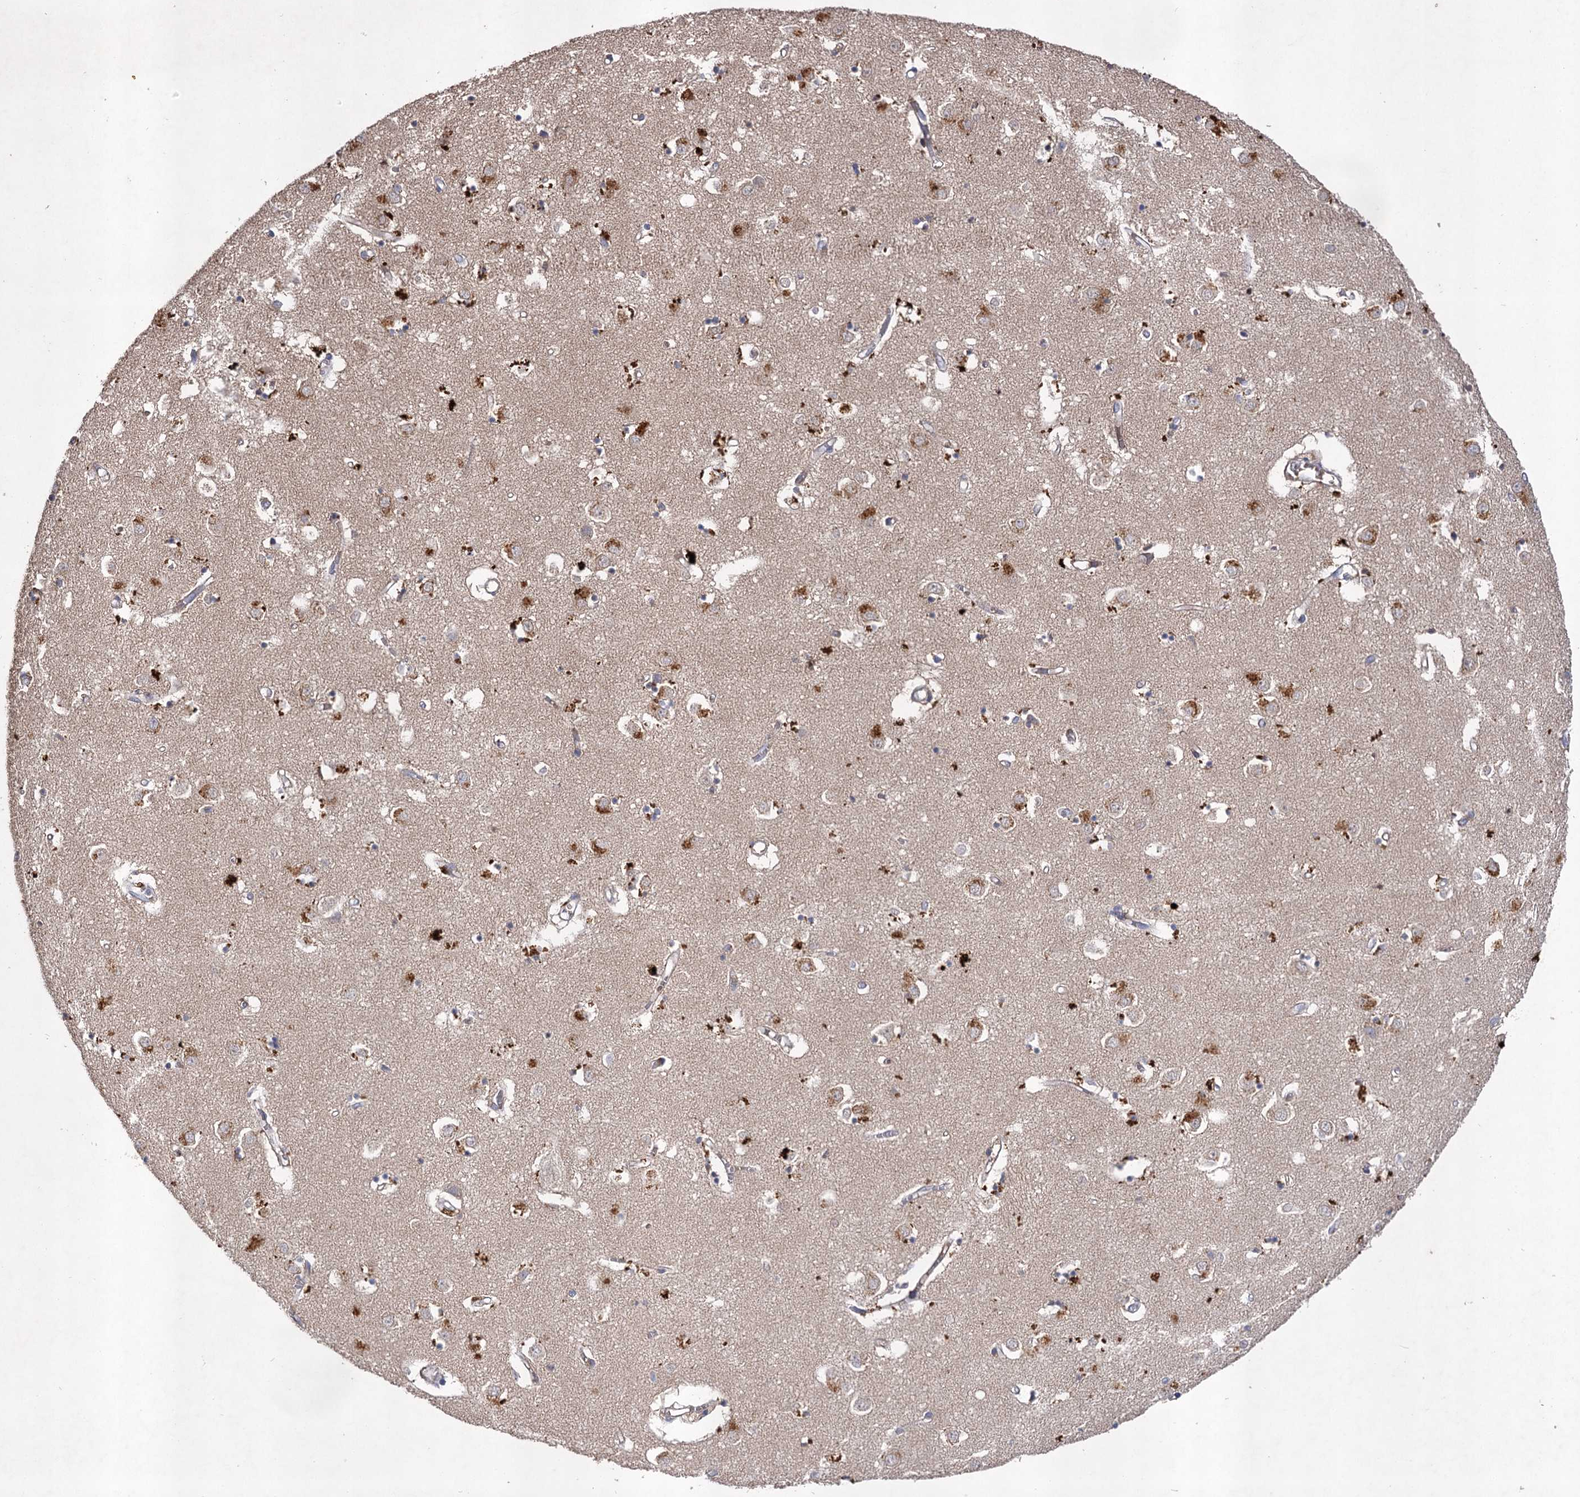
{"staining": {"intensity": "moderate", "quantity": "<25%", "location": "cytoplasmic/membranous"}, "tissue": "caudate", "cell_type": "Glial cells", "image_type": "normal", "snomed": [{"axis": "morphology", "description": "Normal tissue, NOS"}, {"axis": "topography", "description": "Lateral ventricle wall"}], "caption": "A micrograph of human caudate stained for a protein demonstrates moderate cytoplasmic/membranous brown staining in glial cells. The staining was performed using DAB (3,3'-diaminobenzidine), with brown indicating positive protein expression. Nuclei are stained blue with hematoxylin.", "gene": "USP50", "patient": {"sex": "male", "age": 70}}